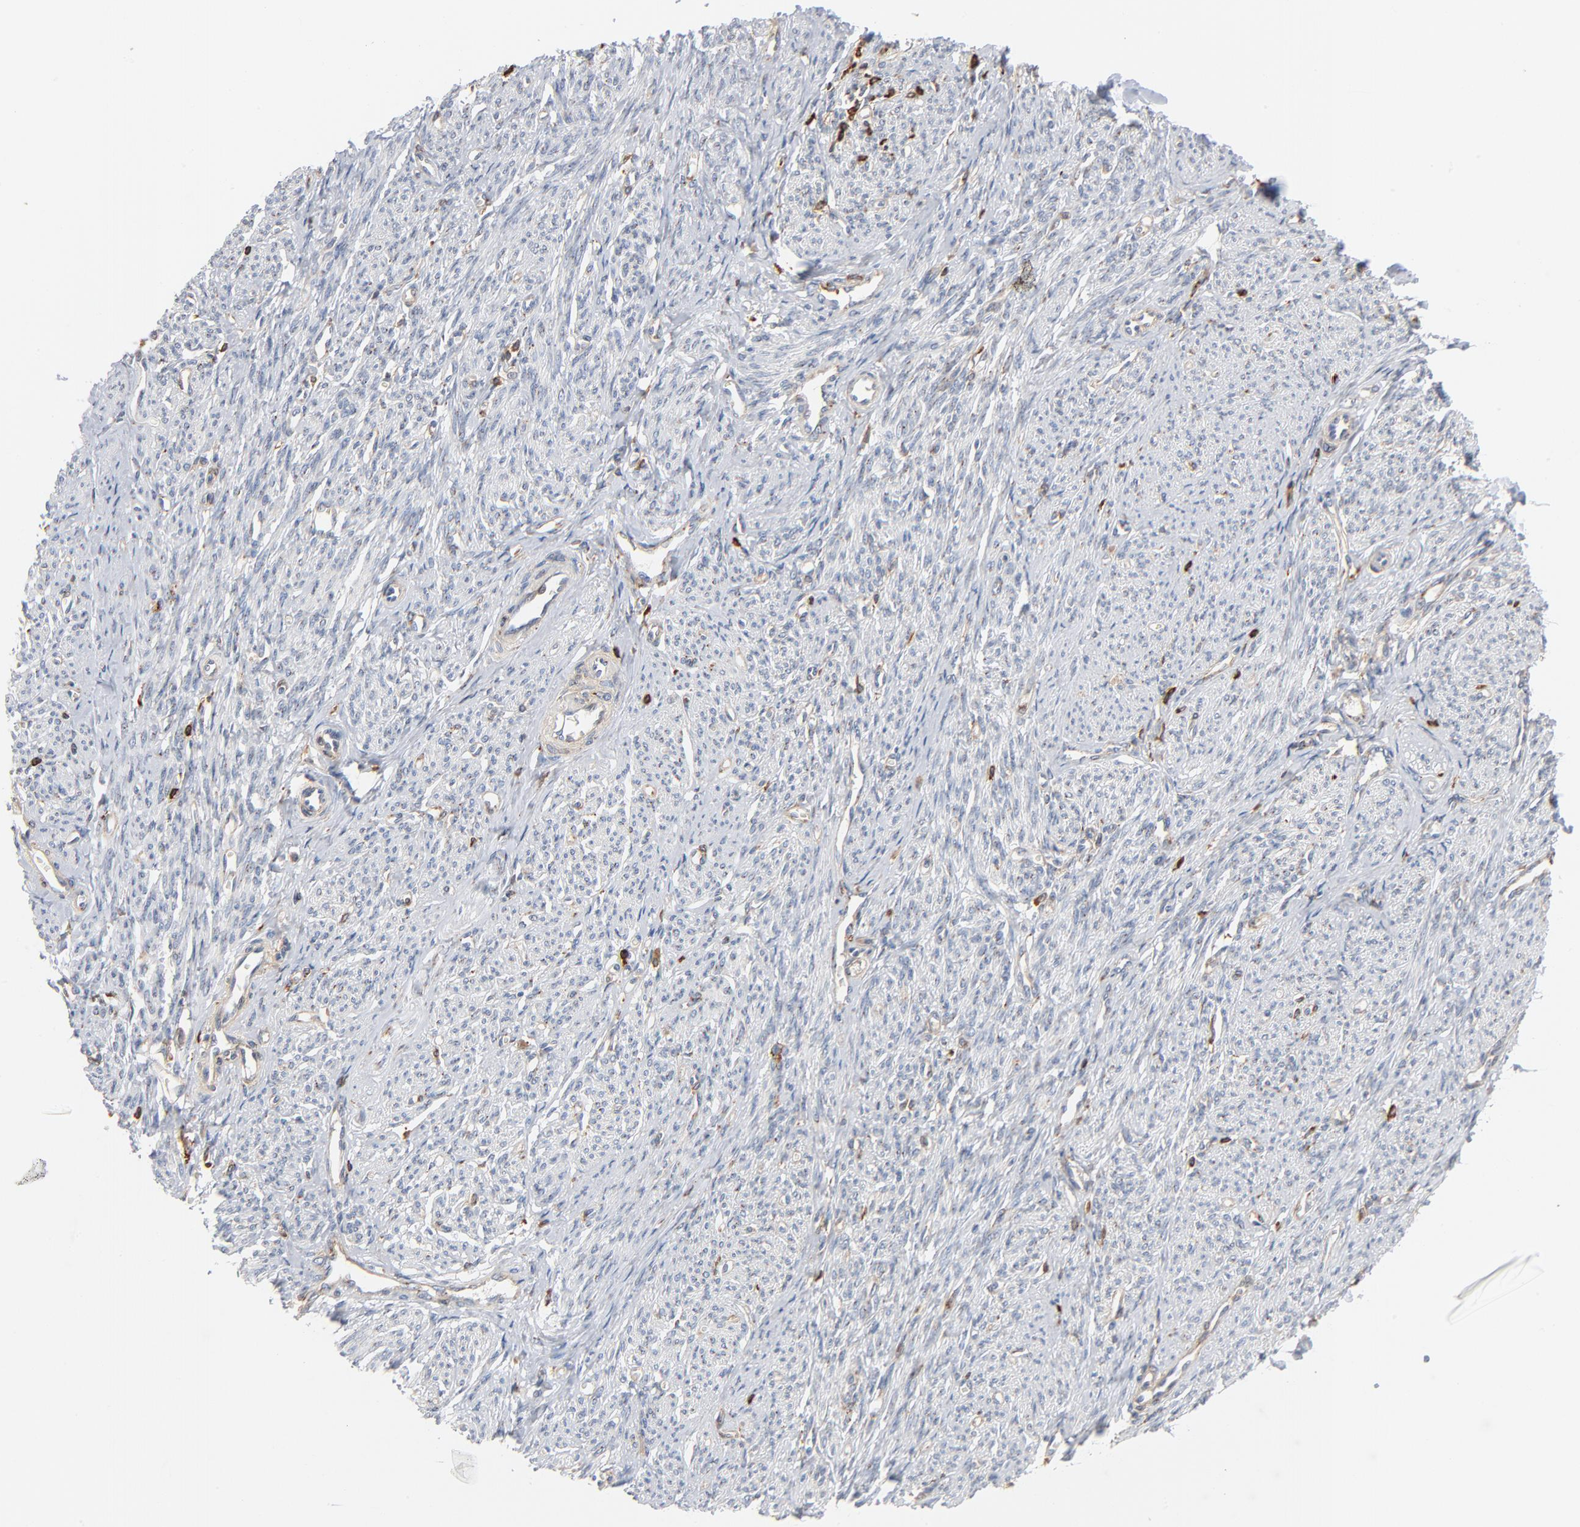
{"staining": {"intensity": "negative", "quantity": "none", "location": "none"}, "tissue": "smooth muscle", "cell_type": "Smooth muscle cells", "image_type": "normal", "snomed": [{"axis": "morphology", "description": "Normal tissue, NOS"}, {"axis": "topography", "description": "Smooth muscle"}], "caption": "Immunohistochemical staining of unremarkable human smooth muscle displays no significant expression in smooth muscle cells. Brightfield microscopy of immunohistochemistry (IHC) stained with DAB (brown) and hematoxylin (blue), captured at high magnification.", "gene": "SH3KBP1", "patient": {"sex": "female", "age": 65}}